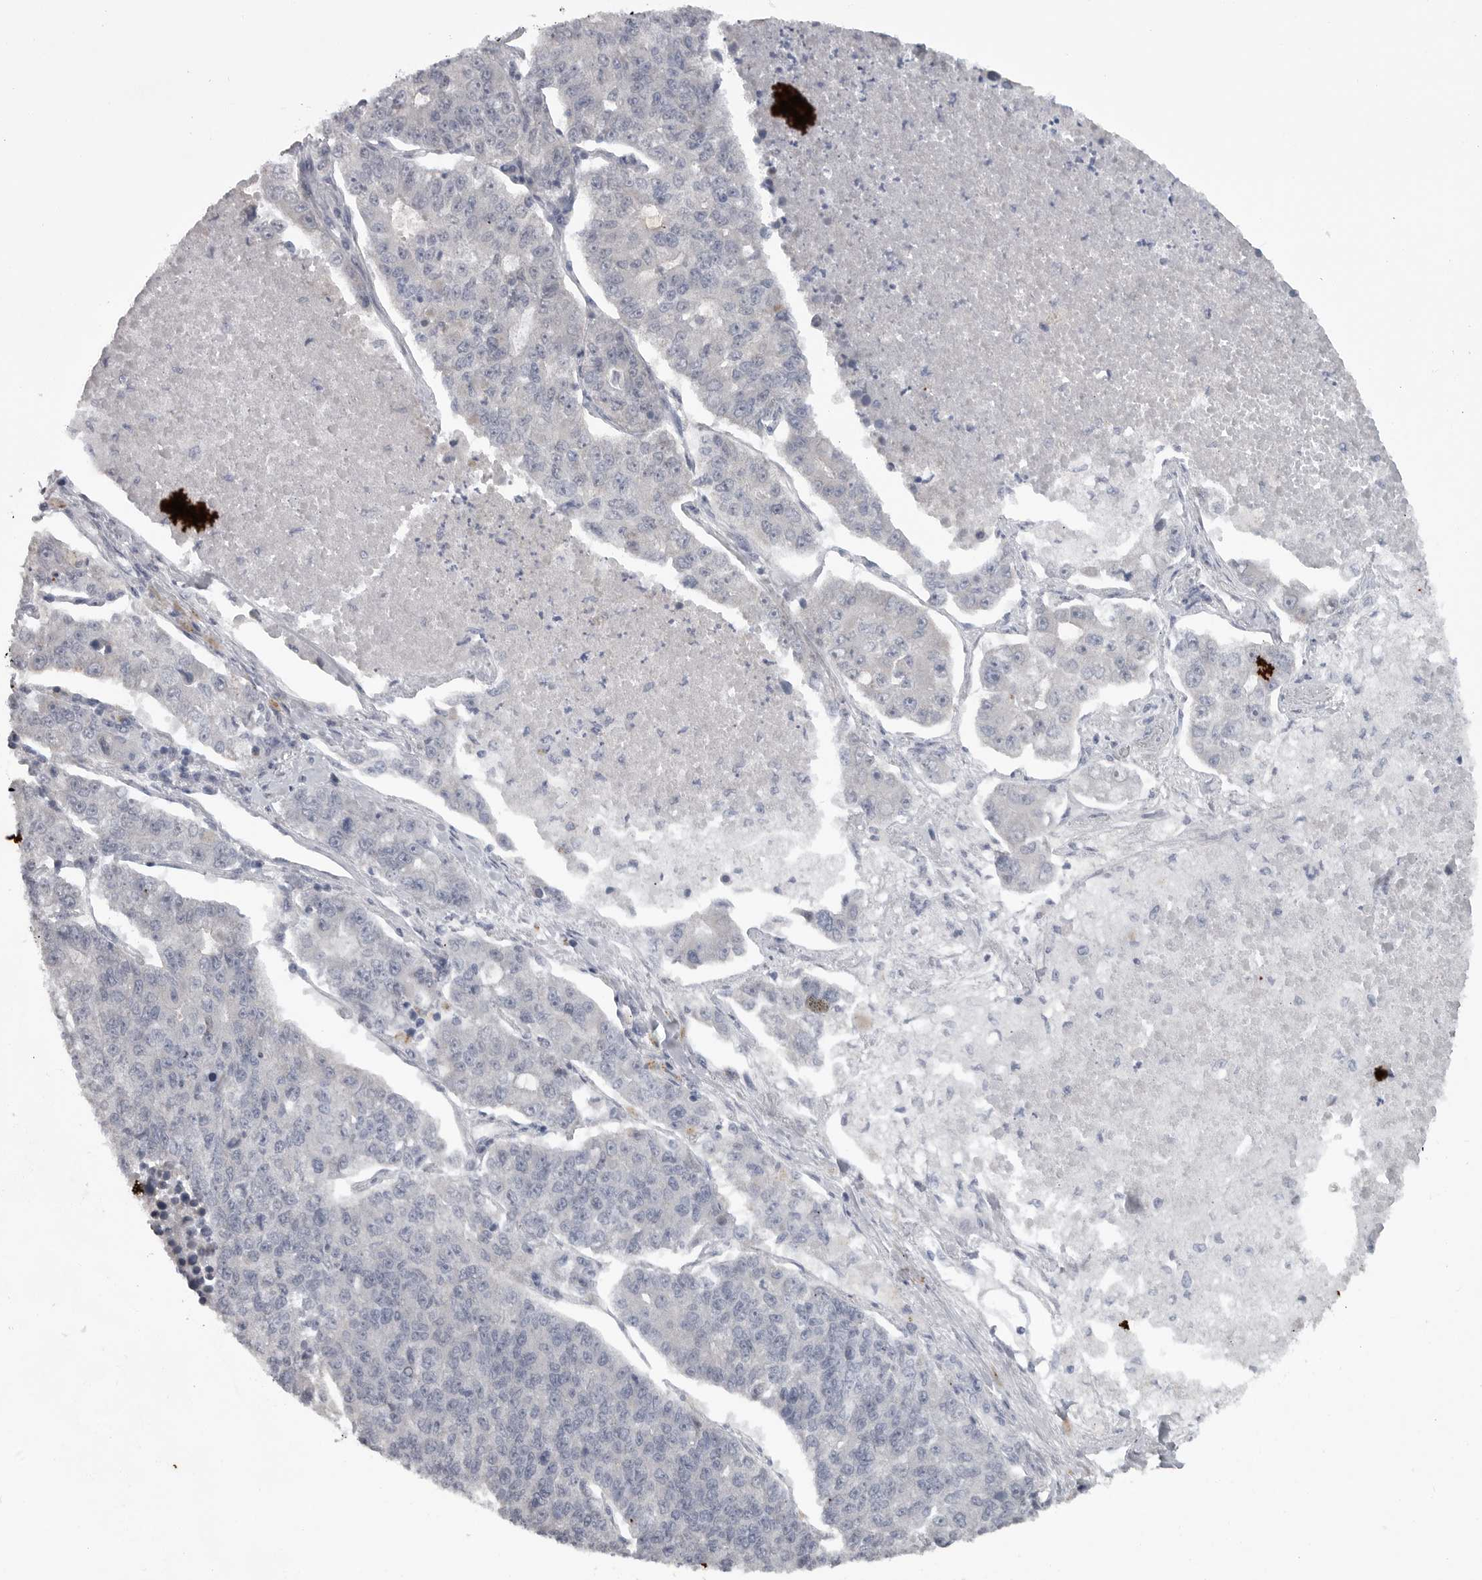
{"staining": {"intensity": "negative", "quantity": "none", "location": "none"}, "tissue": "lung cancer", "cell_type": "Tumor cells", "image_type": "cancer", "snomed": [{"axis": "morphology", "description": "Adenocarcinoma, NOS"}, {"axis": "topography", "description": "Lung"}], "caption": "Immunohistochemistry micrograph of adenocarcinoma (lung) stained for a protein (brown), which reveals no positivity in tumor cells.", "gene": "PPP1R9A", "patient": {"sex": "male", "age": 49}}